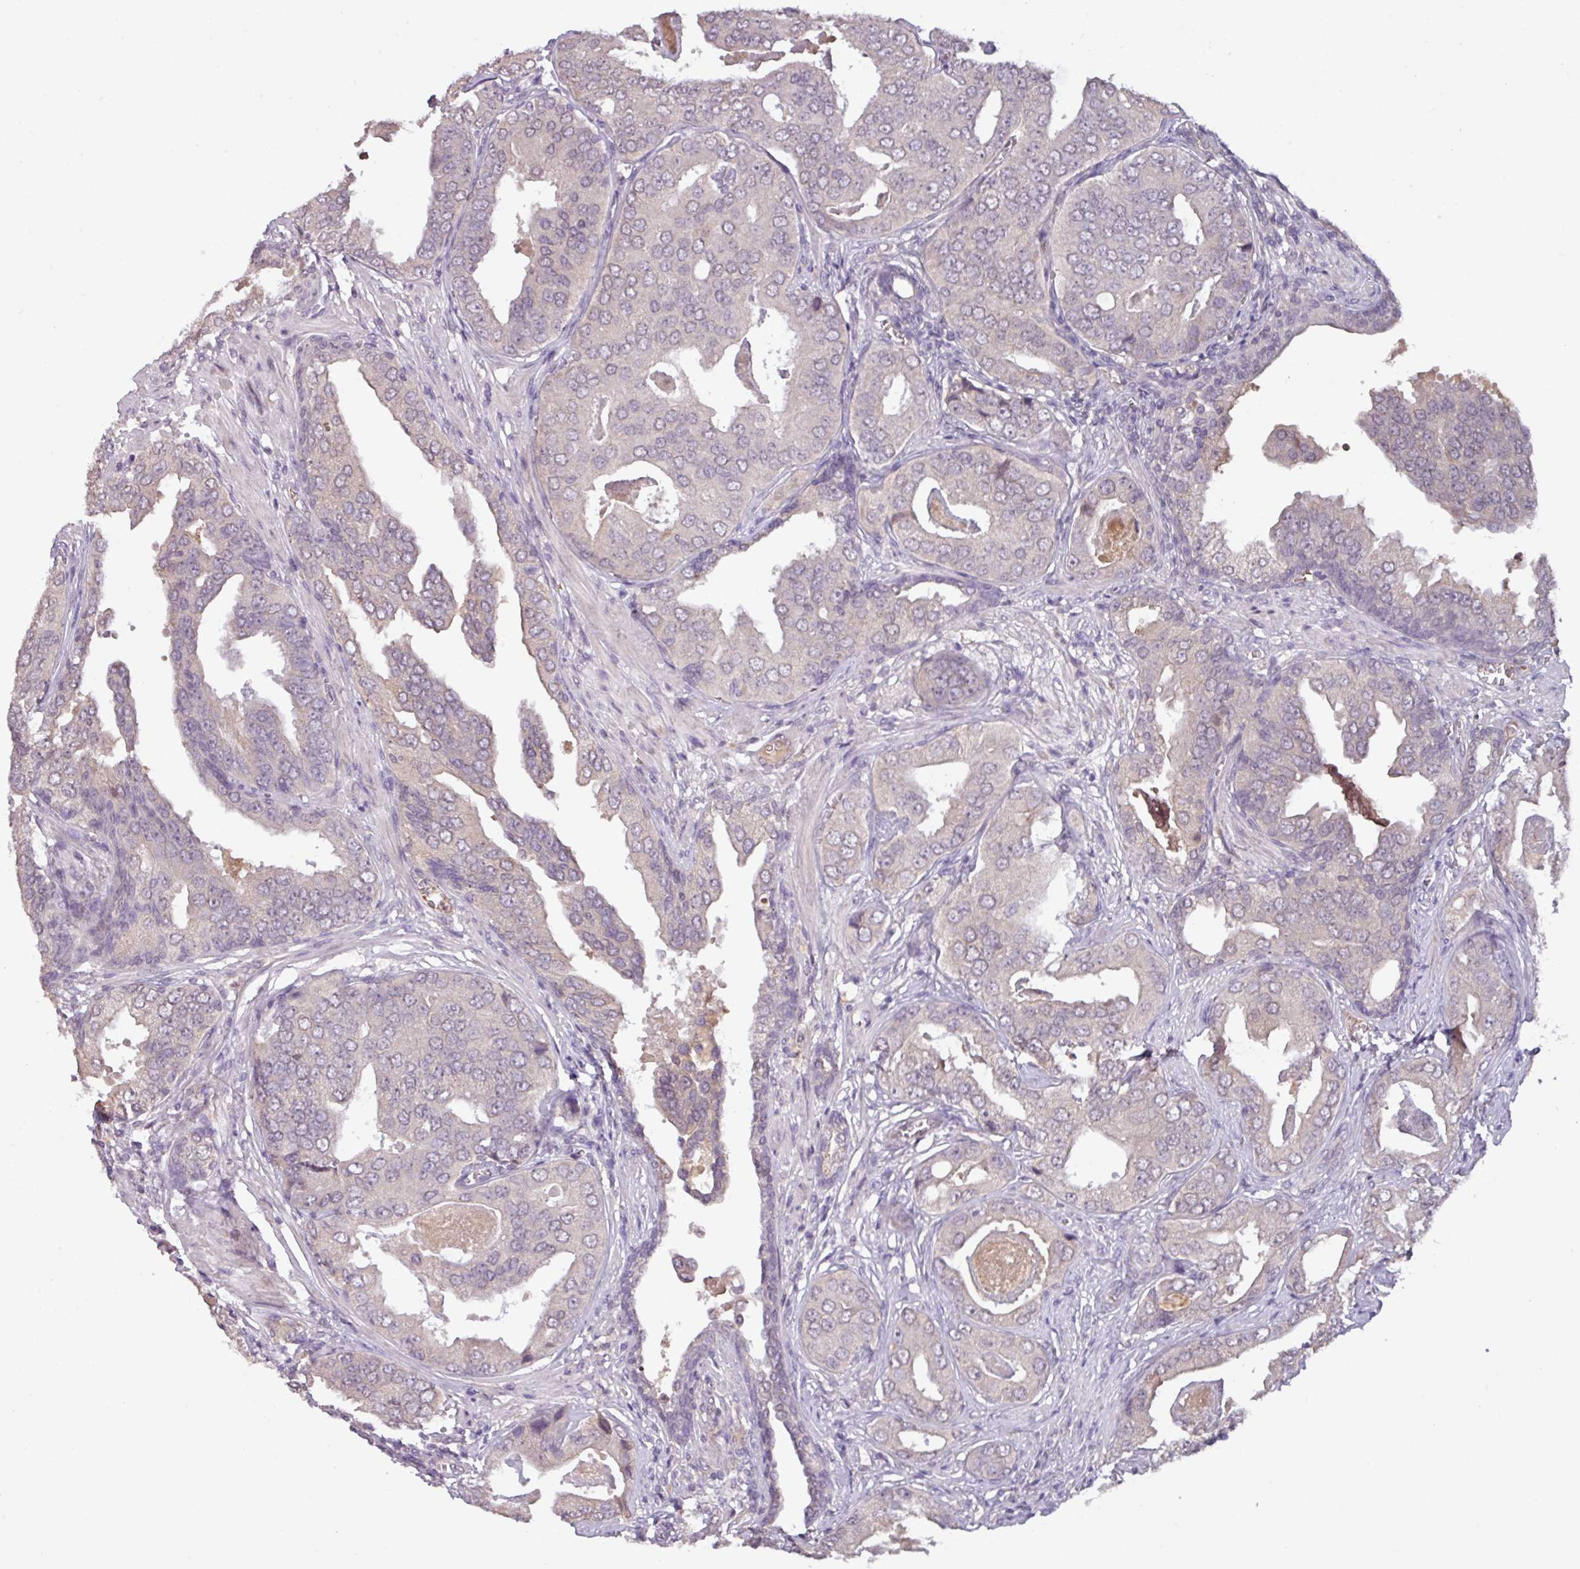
{"staining": {"intensity": "negative", "quantity": "none", "location": "none"}, "tissue": "prostate cancer", "cell_type": "Tumor cells", "image_type": "cancer", "snomed": [{"axis": "morphology", "description": "Adenocarcinoma, High grade"}, {"axis": "topography", "description": "Prostate"}], "caption": "The immunohistochemistry histopathology image has no significant staining in tumor cells of prostate cancer tissue.", "gene": "SLC5A10", "patient": {"sex": "male", "age": 71}}